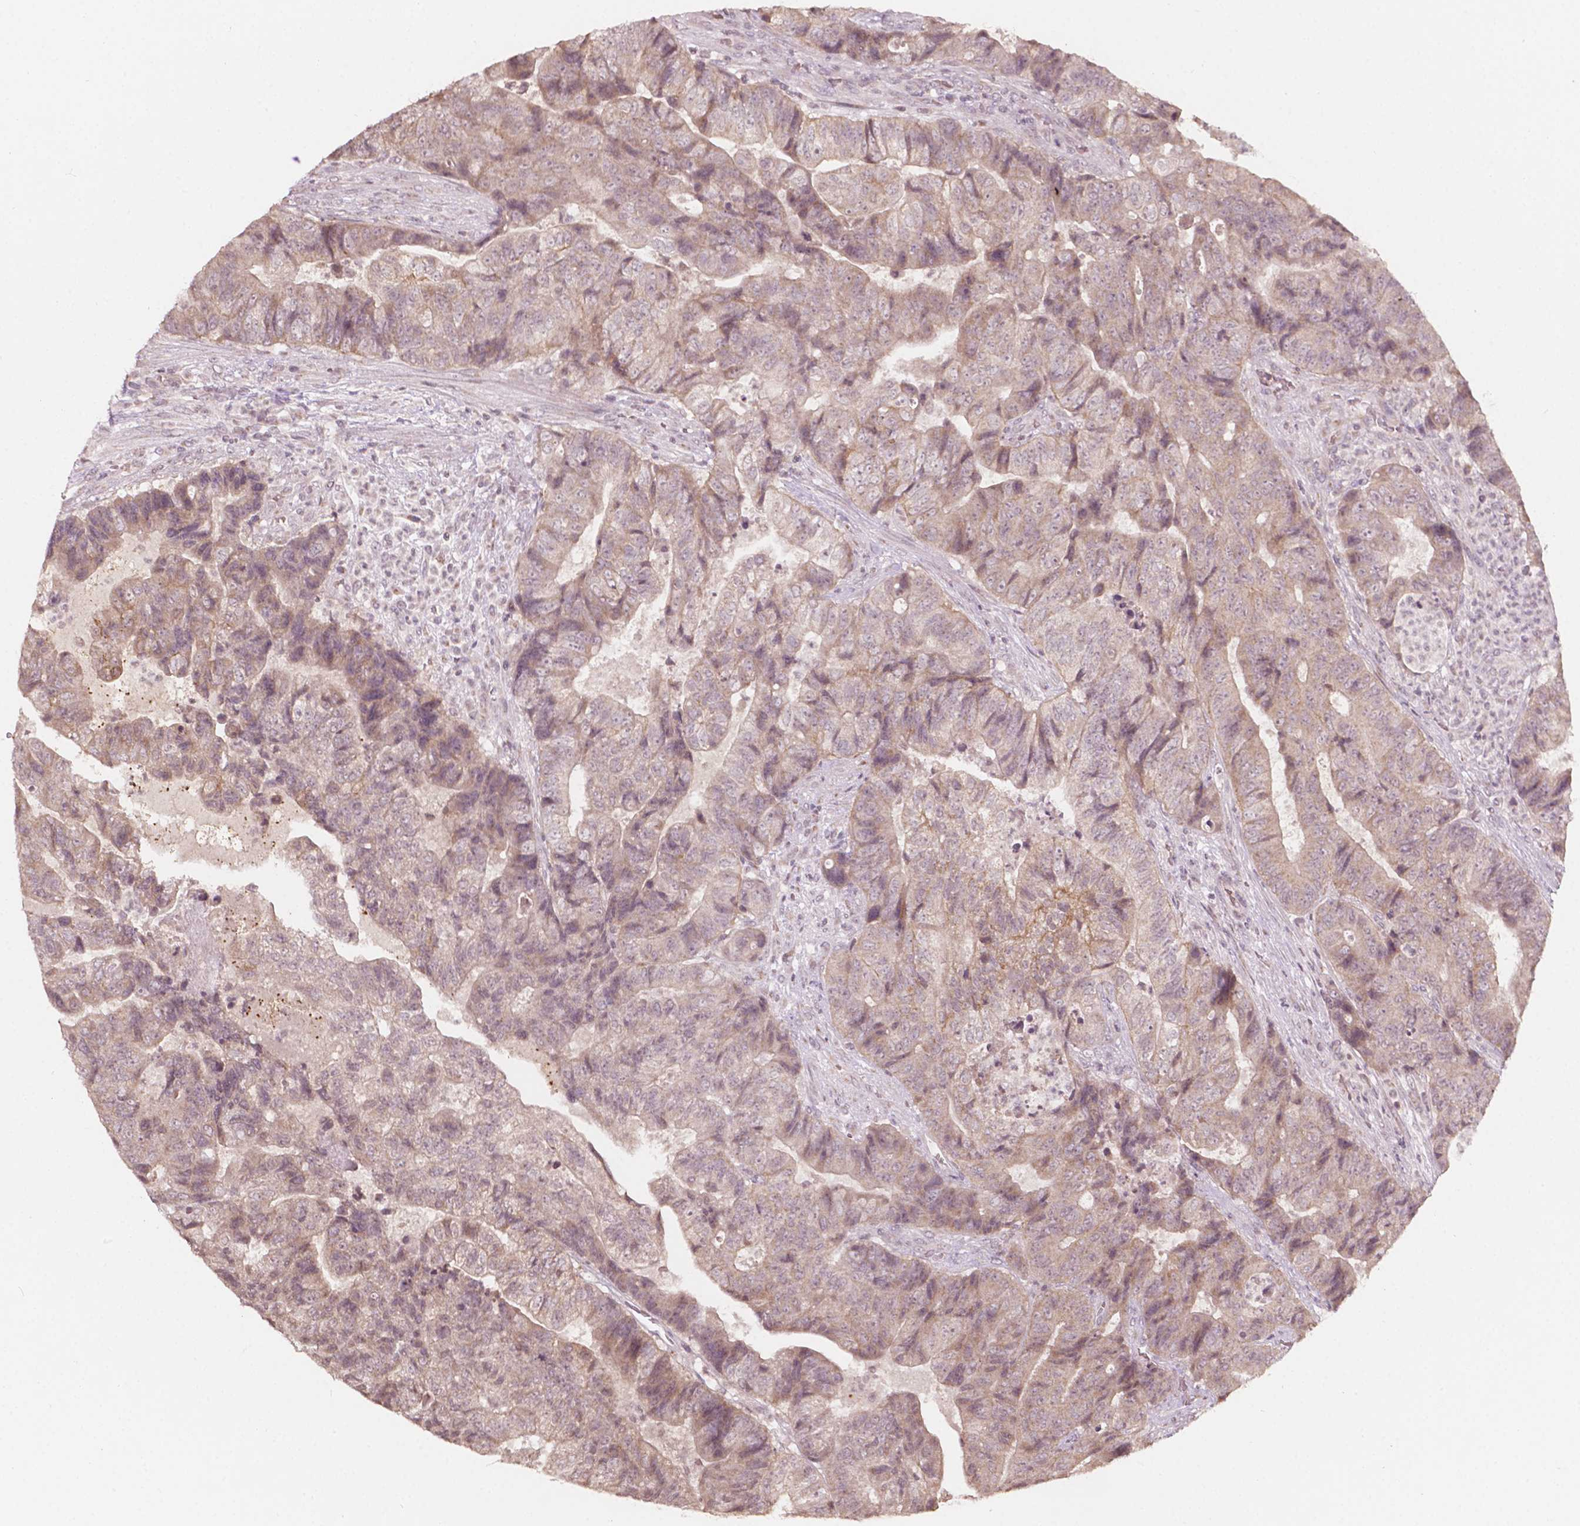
{"staining": {"intensity": "negative", "quantity": "none", "location": "none"}, "tissue": "colorectal cancer", "cell_type": "Tumor cells", "image_type": "cancer", "snomed": [{"axis": "morphology", "description": "Normal tissue, NOS"}, {"axis": "morphology", "description": "Adenocarcinoma, NOS"}, {"axis": "topography", "description": "Colon"}], "caption": "High power microscopy photomicrograph of an immunohistochemistry photomicrograph of colorectal cancer (adenocarcinoma), revealing no significant staining in tumor cells.", "gene": "NOS1AP", "patient": {"sex": "female", "age": 48}}